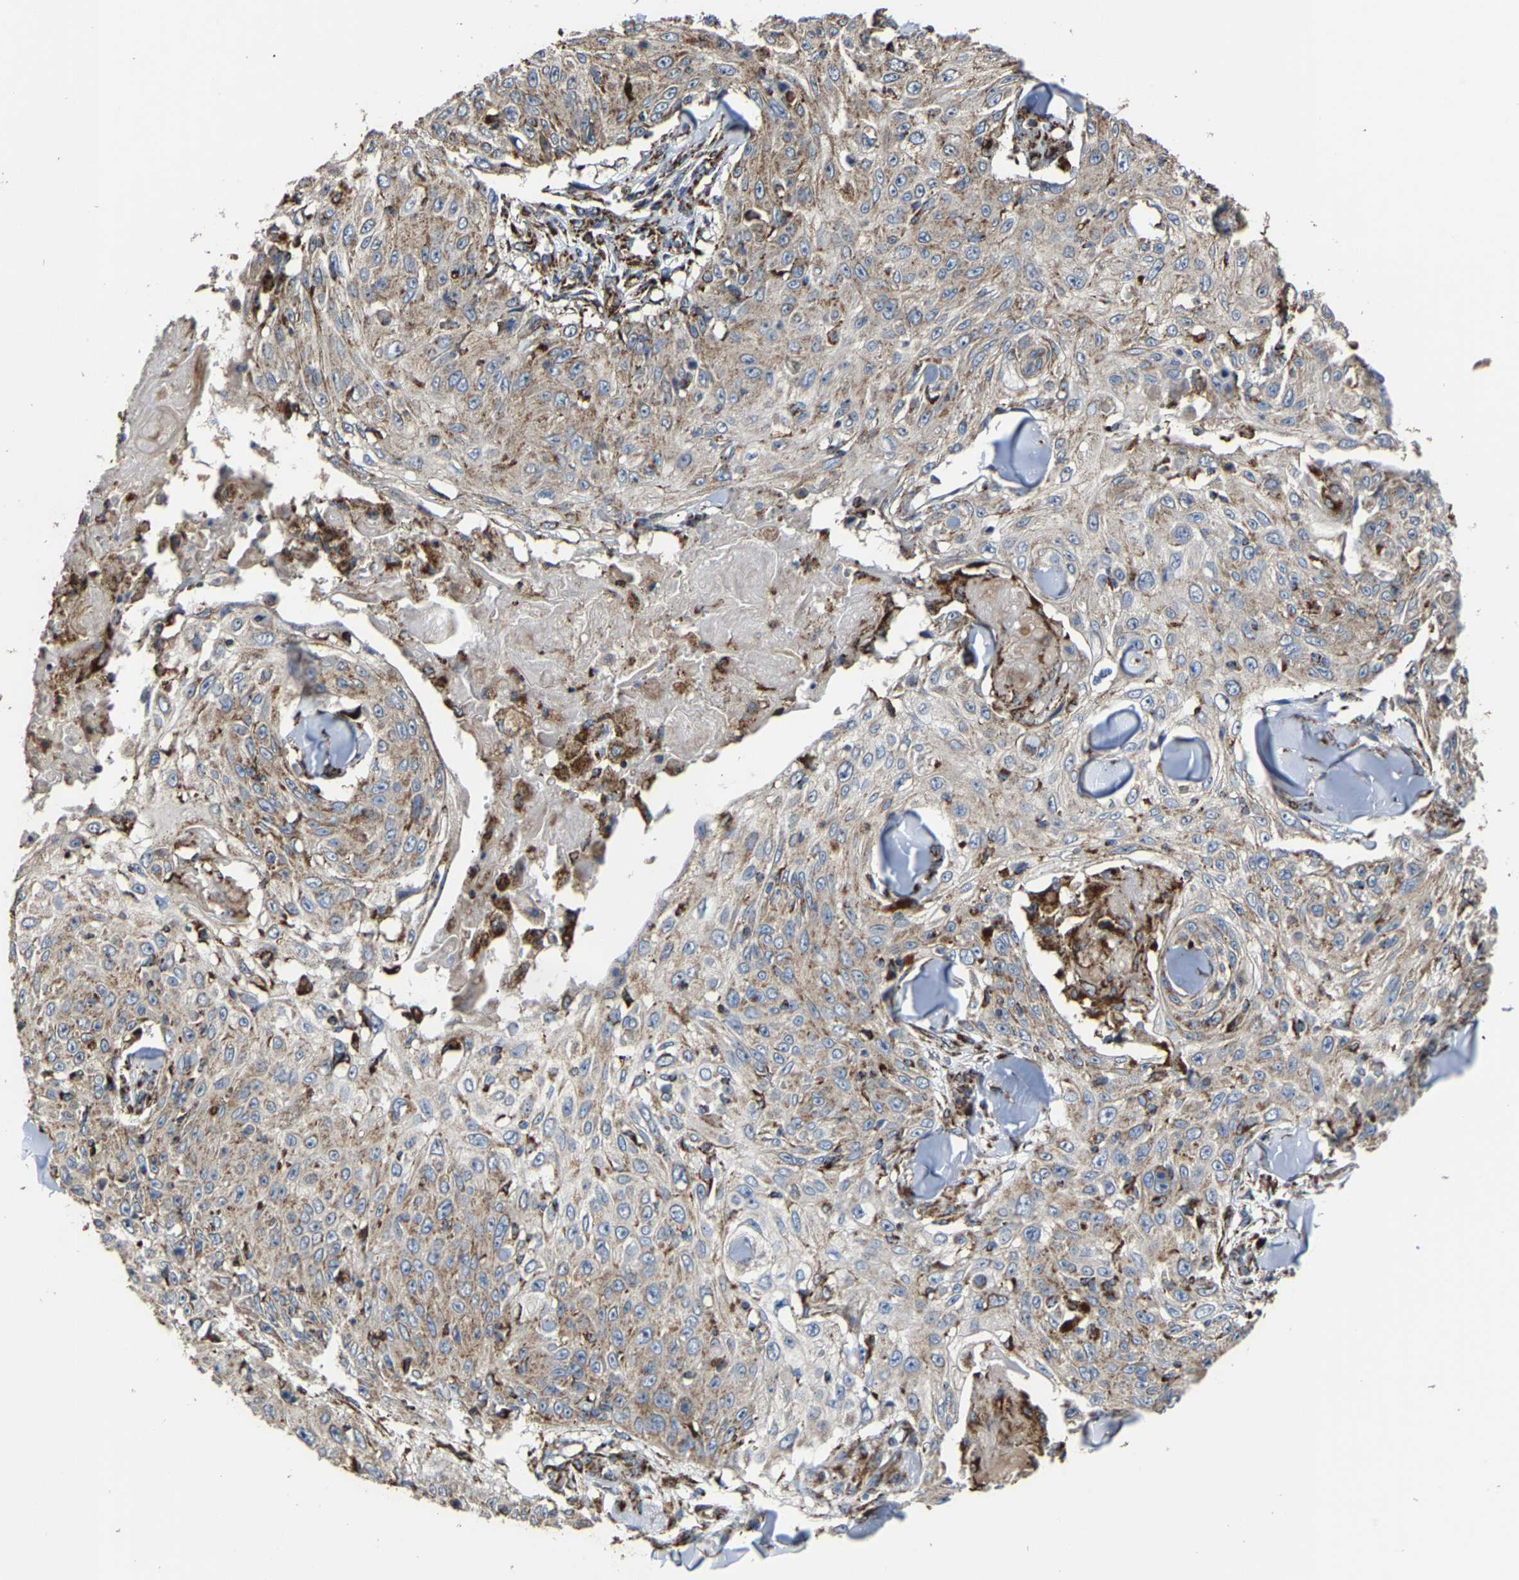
{"staining": {"intensity": "weak", "quantity": "25%-75%", "location": "cytoplasmic/membranous"}, "tissue": "skin cancer", "cell_type": "Tumor cells", "image_type": "cancer", "snomed": [{"axis": "morphology", "description": "Squamous cell carcinoma, NOS"}, {"axis": "topography", "description": "Skin"}], "caption": "A micrograph showing weak cytoplasmic/membranous staining in approximately 25%-75% of tumor cells in squamous cell carcinoma (skin), as visualized by brown immunohistochemical staining.", "gene": "NDUFV3", "patient": {"sex": "male", "age": 86}}